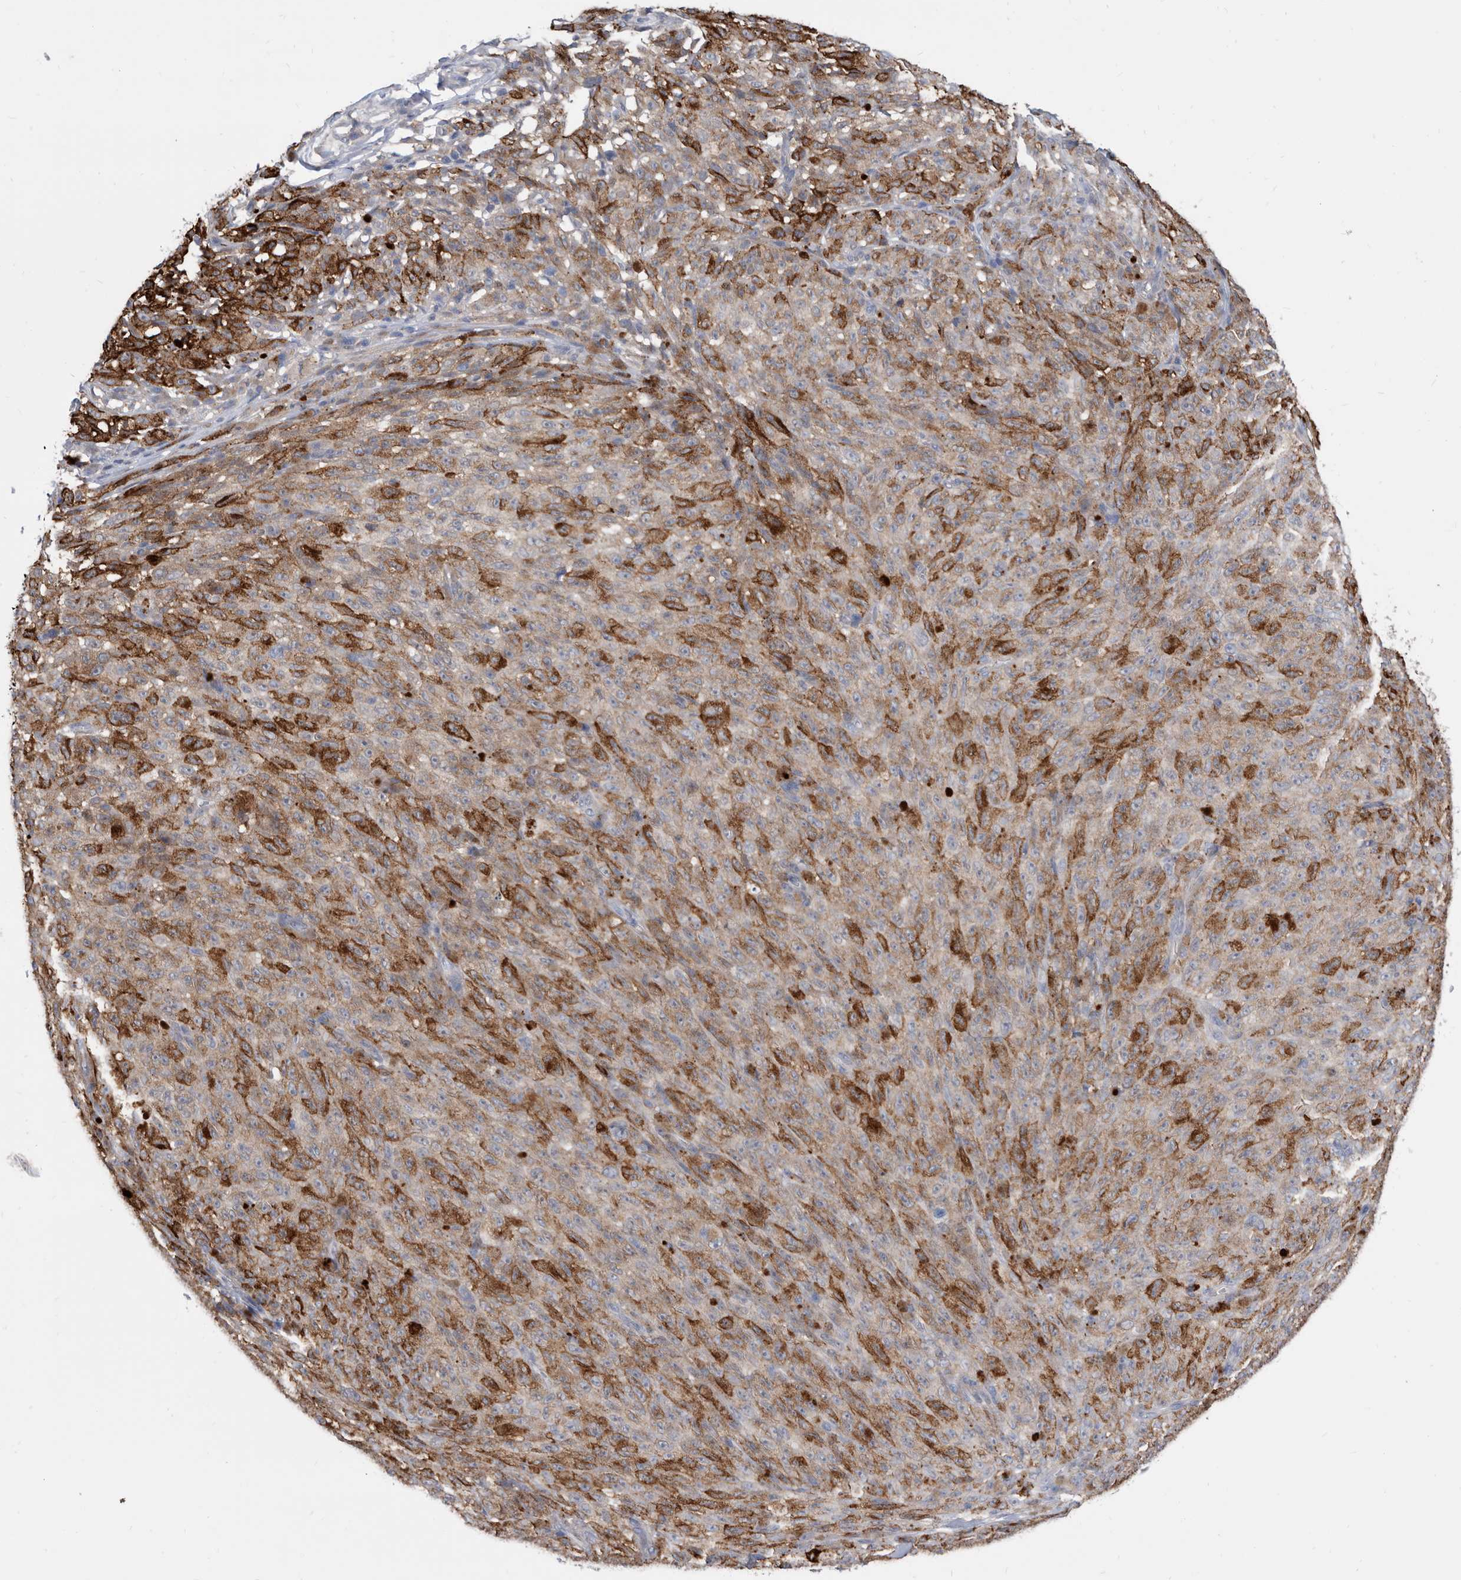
{"staining": {"intensity": "moderate", "quantity": "25%-75%", "location": "cytoplasmic/membranous"}, "tissue": "melanoma", "cell_type": "Tumor cells", "image_type": "cancer", "snomed": [{"axis": "morphology", "description": "Malignant melanoma, NOS"}, {"axis": "topography", "description": "Skin"}], "caption": "IHC of human melanoma exhibits medium levels of moderate cytoplasmic/membranous expression in about 25%-75% of tumor cells.", "gene": "CCT4", "patient": {"sex": "female", "age": 82}}